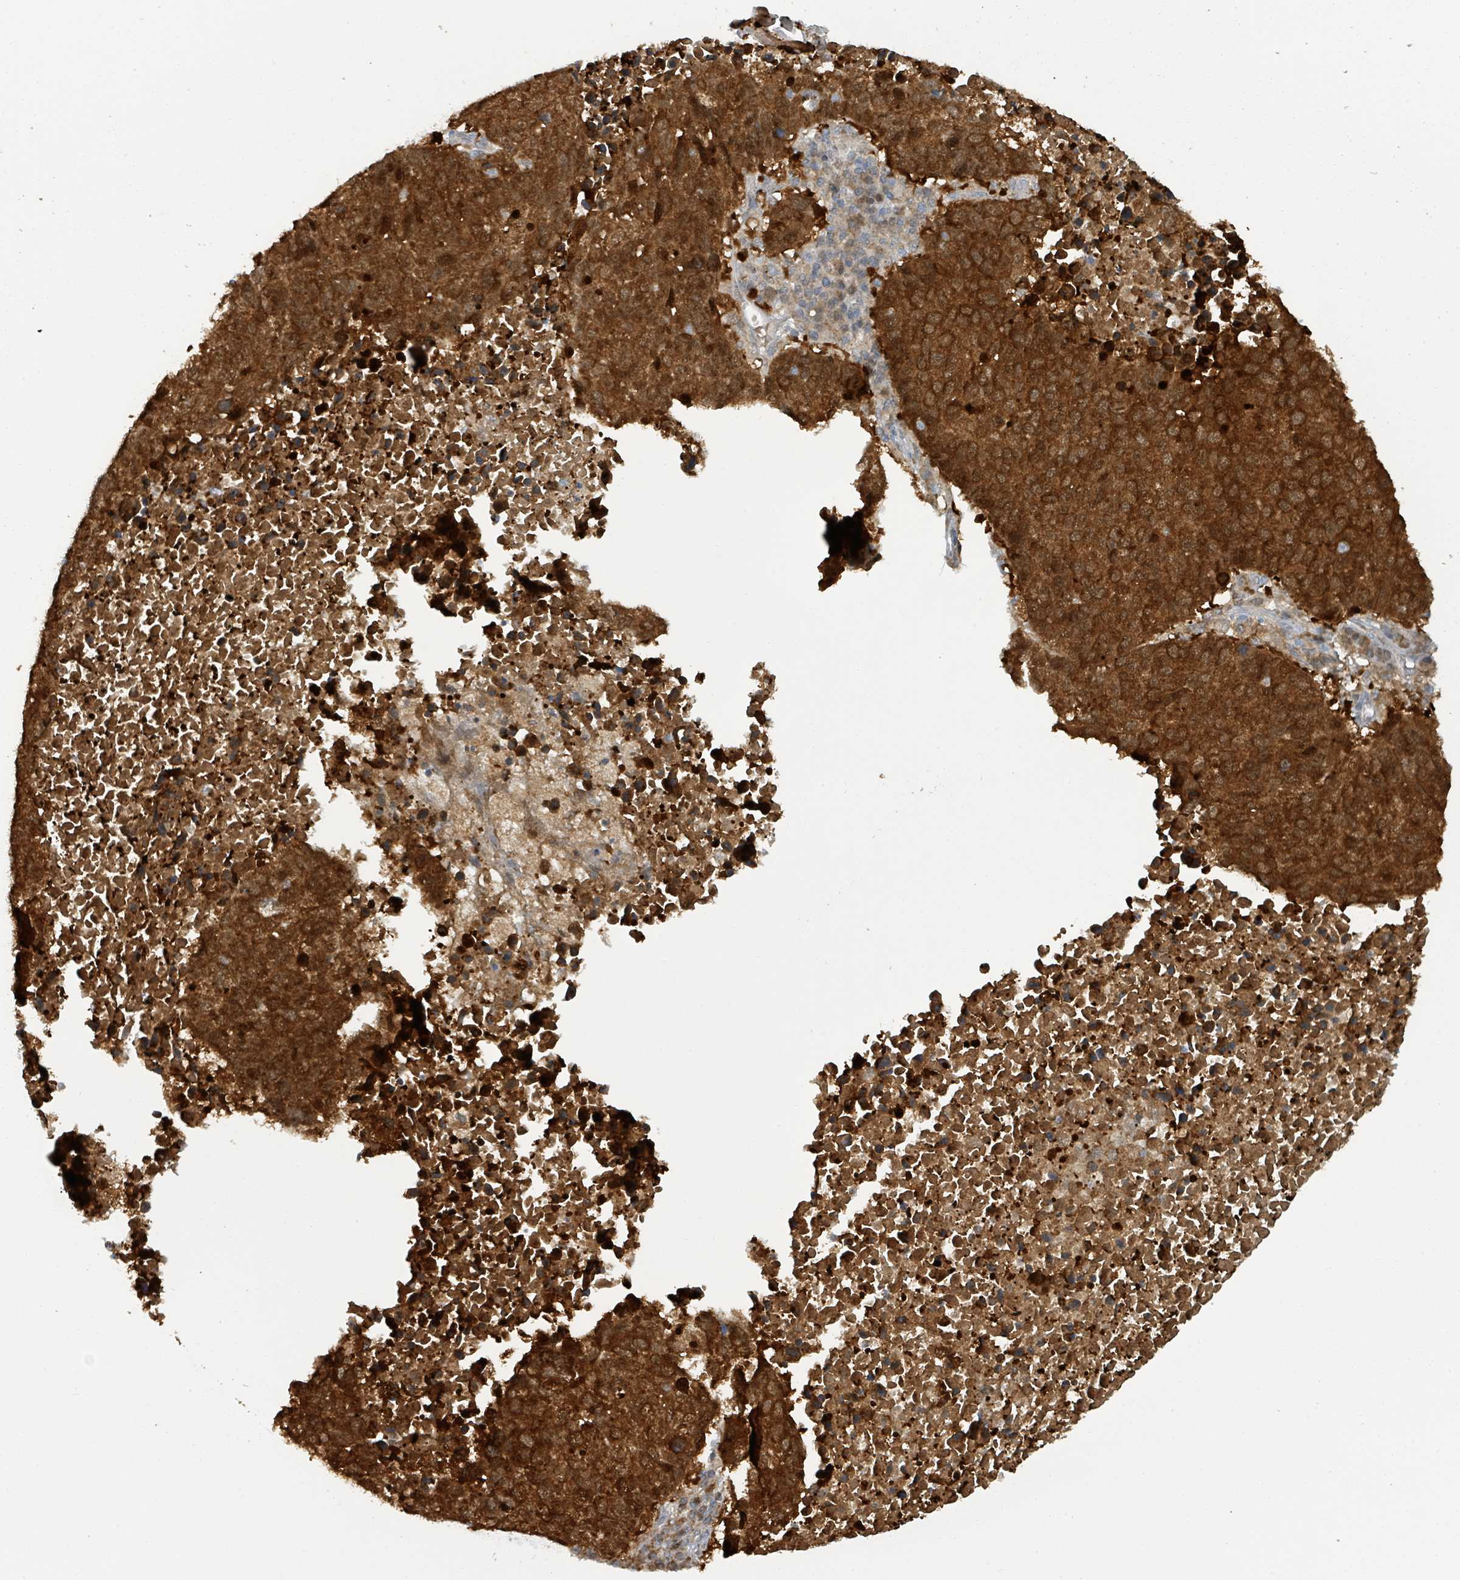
{"staining": {"intensity": "strong", "quantity": ">75%", "location": "cytoplasmic/membranous,nuclear"}, "tissue": "lung cancer", "cell_type": "Tumor cells", "image_type": "cancer", "snomed": [{"axis": "morphology", "description": "Squamous cell carcinoma, NOS"}, {"axis": "topography", "description": "Lung"}], "caption": "Immunohistochemistry histopathology image of lung cancer stained for a protein (brown), which shows high levels of strong cytoplasmic/membranous and nuclear staining in approximately >75% of tumor cells.", "gene": "PSMB7", "patient": {"sex": "male", "age": 73}}